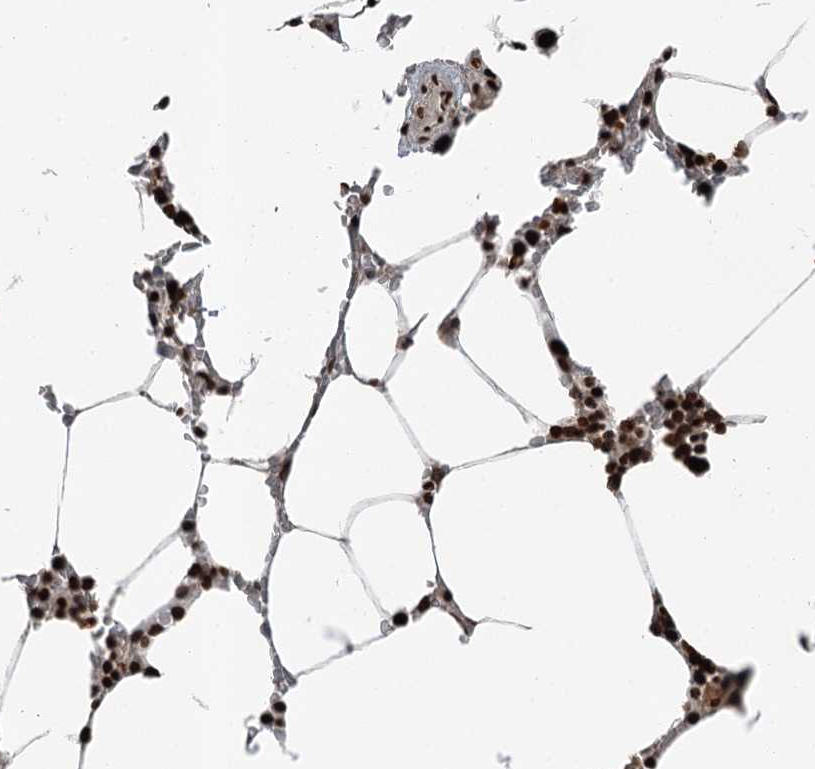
{"staining": {"intensity": "strong", "quantity": ">75%", "location": "nuclear"}, "tissue": "bone marrow", "cell_type": "Hematopoietic cells", "image_type": "normal", "snomed": [{"axis": "morphology", "description": "Normal tissue, NOS"}, {"axis": "topography", "description": "Bone marrow"}], "caption": "Protein staining shows strong nuclear positivity in approximately >75% of hematopoietic cells in benign bone marrow. (DAB IHC, brown staining for protein, blue staining for nuclei).", "gene": "RBBP7", "patient": {"sex": "male", "age": 70}}